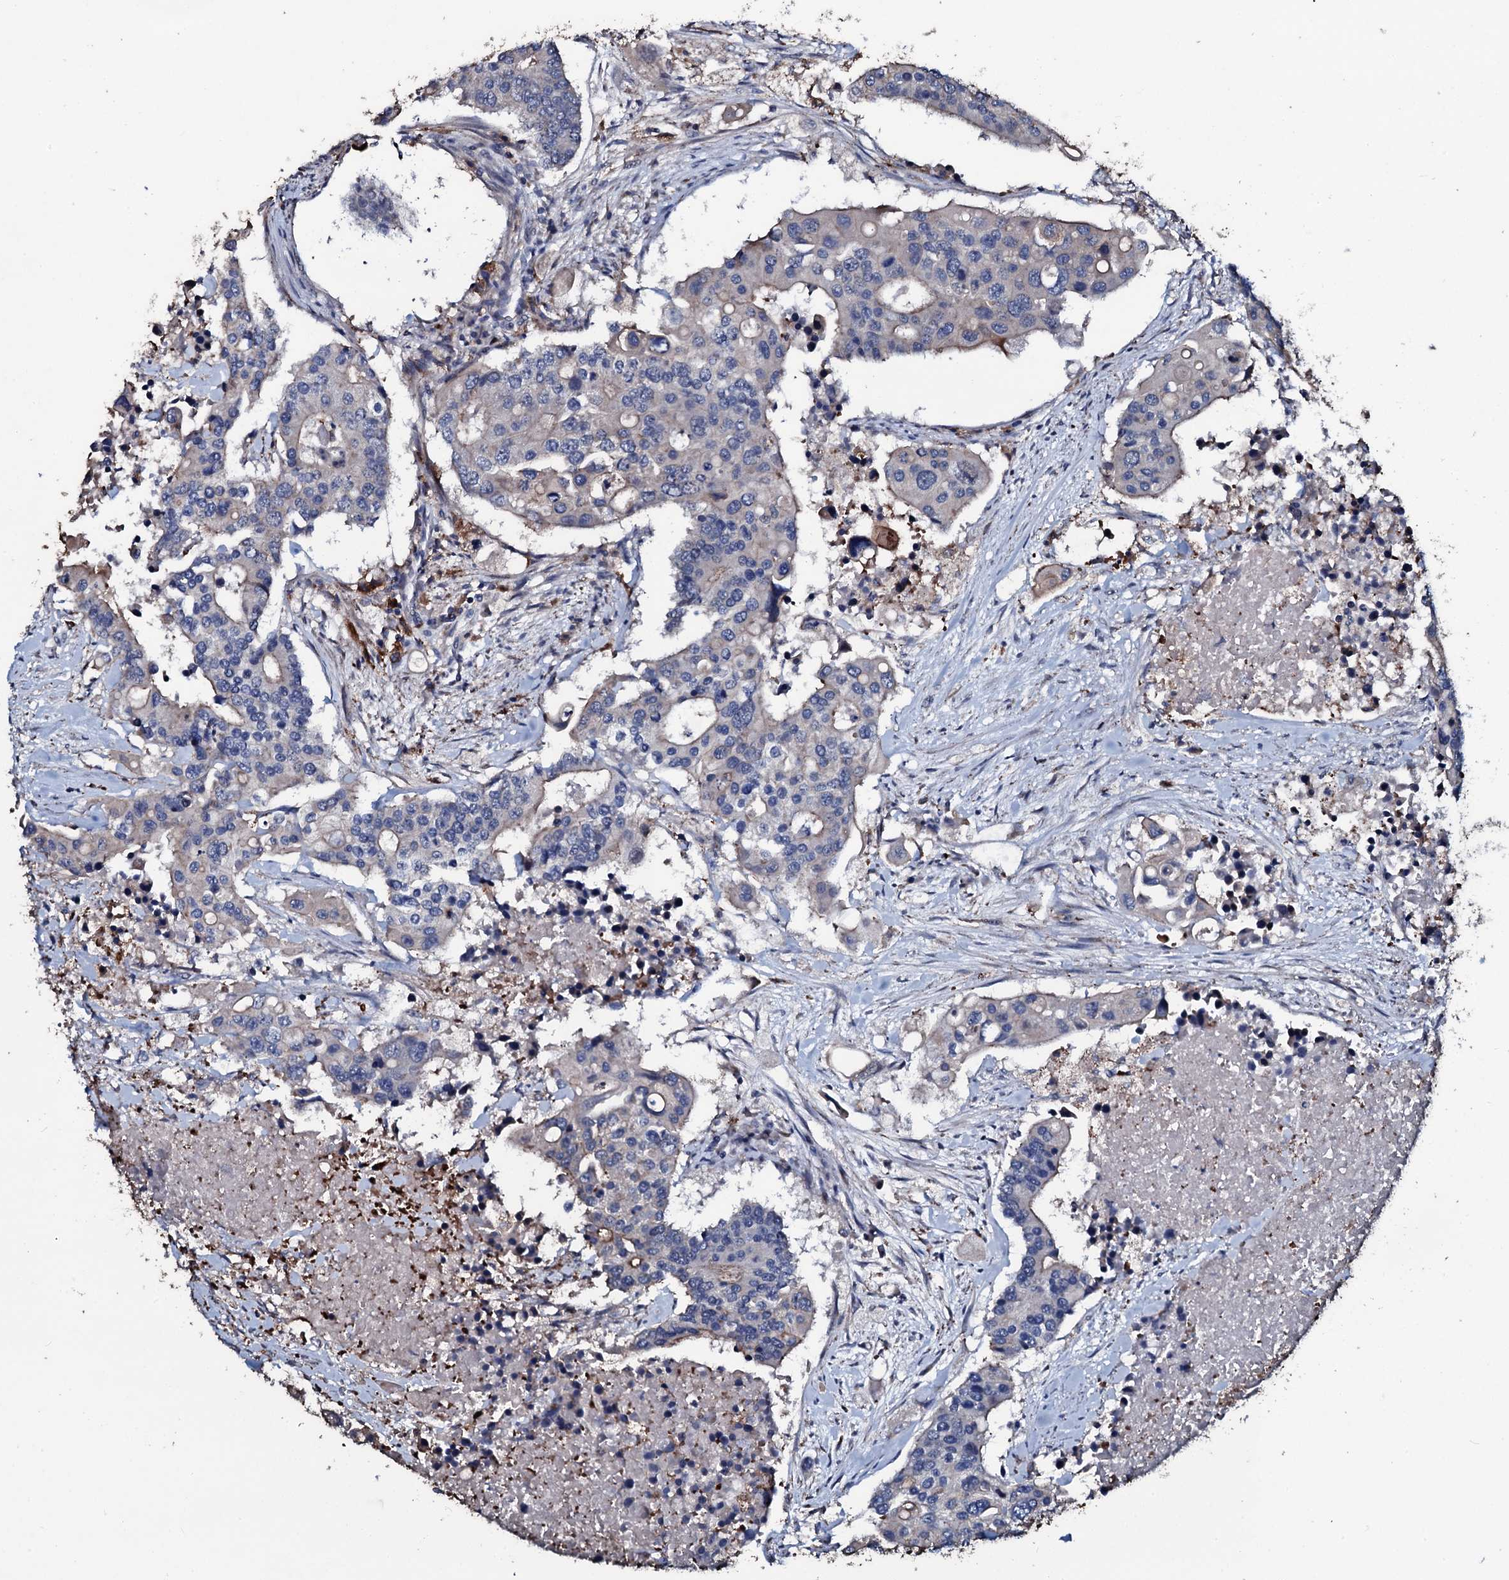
{"staining": {"intensity": "negative", "quantity": "none", "location": "none"}, "tissue": "colorectal cancer", "cell_type": "Tumor cells", "image_type": "cancer", "snomed": [{"axis": "morphology", "description": "Adenocarcinoma, NOS"}, {"axis": "topography", "description": "Colon"}], "caption": "Immunohistochemical staining of colorectal adenocarcinoma reveals no significant expression in tumor cells. (DAB immunohistochemistry visualized using brightfield microscopy, high magnification).", "gene": "TPGS2", "patient": {"sex": "male", "age": 77}}